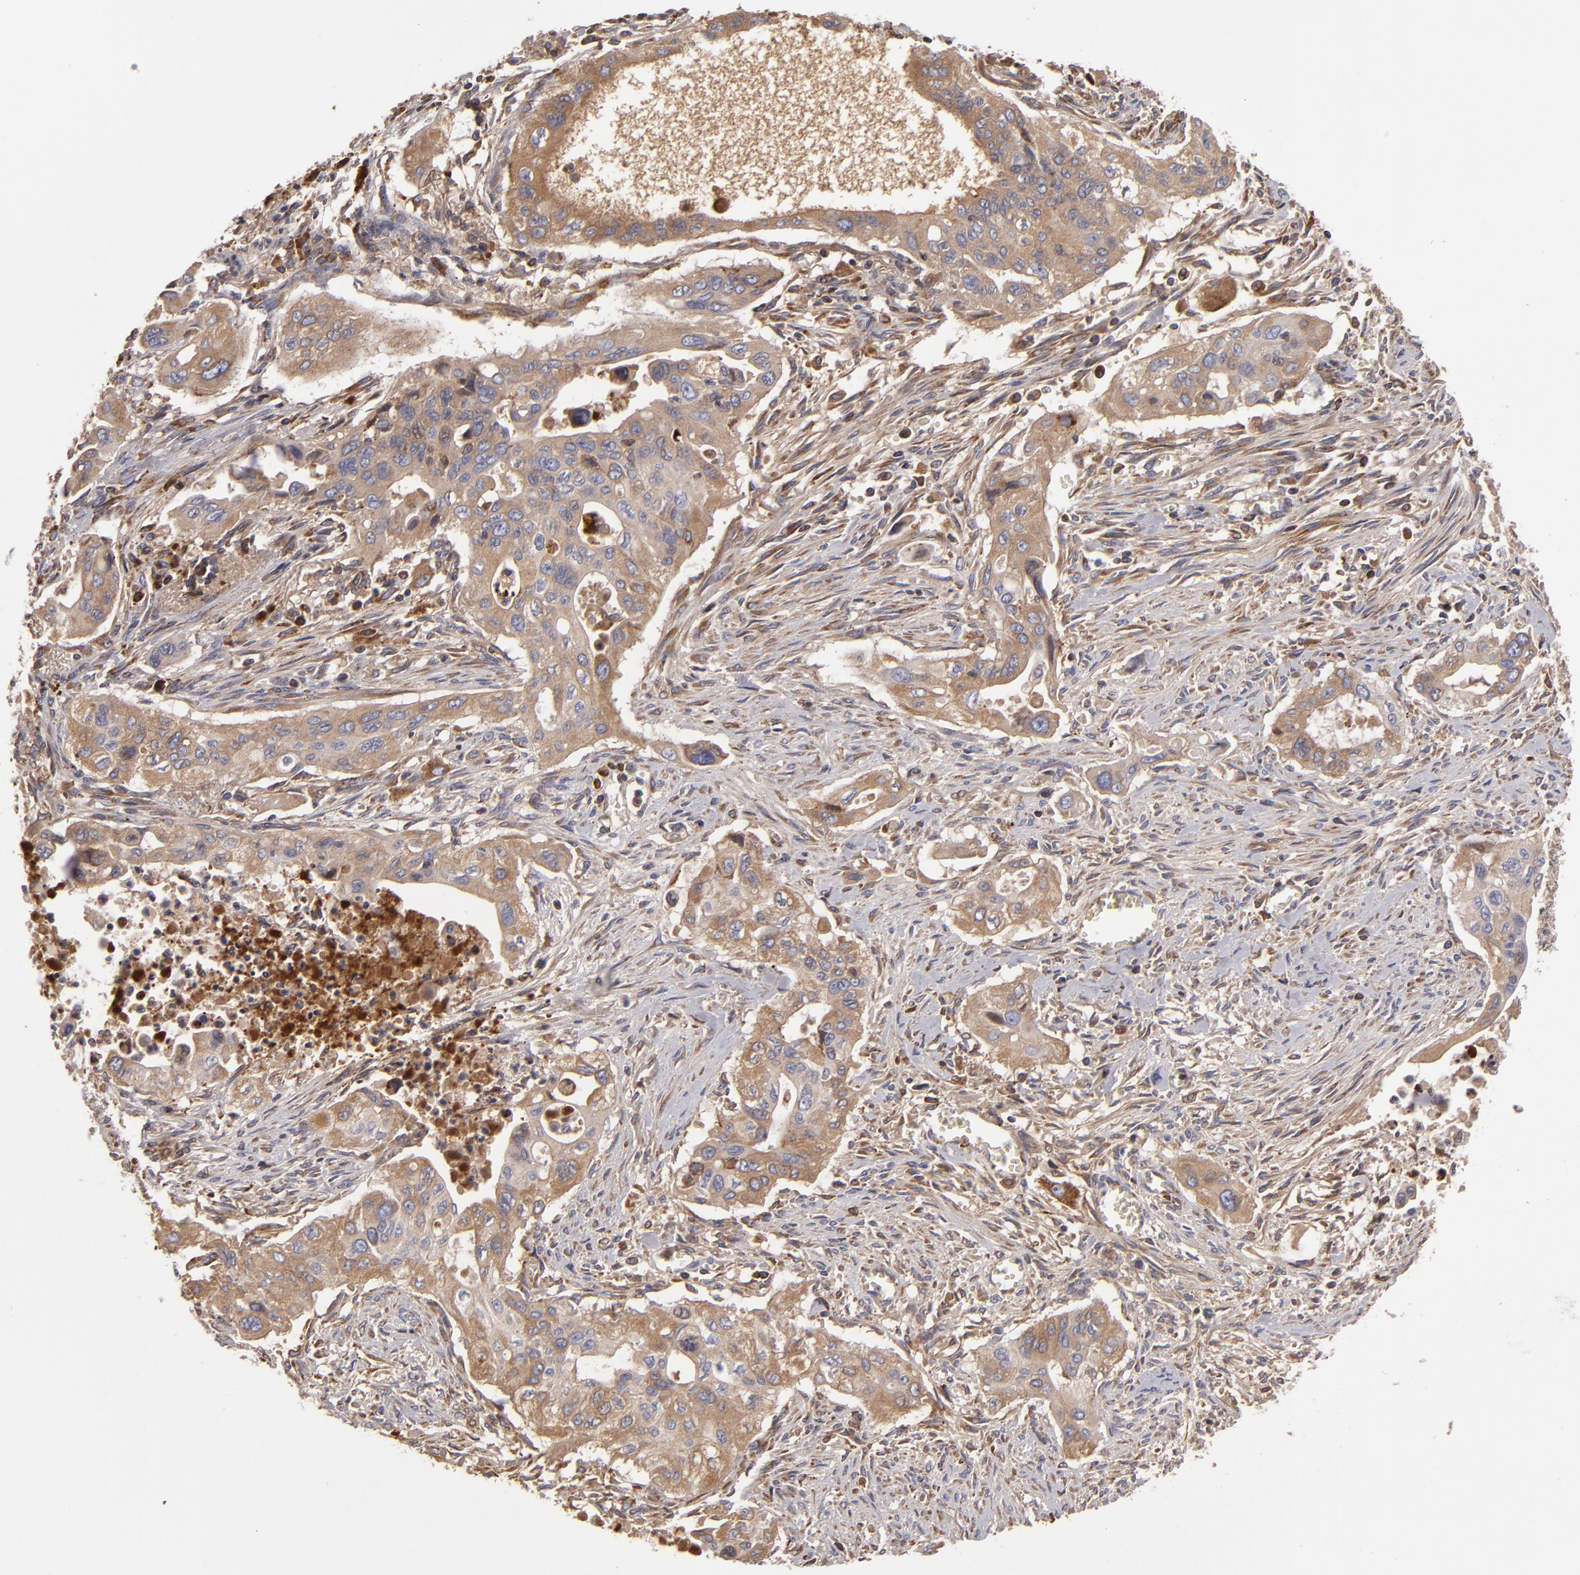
{"staining": {"intensity": "moderate", "quantity": ">75%", "location": "cytoplasmic/membranous"}, "tissue": "pancreatic cancer", "cell_type": "Tumor cells", "image_type": "cancer", "snomed": [{"axis": "morphology", "description": "Adenocarcinoma, NOS"}, {"axis": "topography", "description": "Pancreas"}], "caption": "Tumor cells show medium levels of moderate cytoplasmic/membranous staining in approximately >75% of cells in human pancreatic cancer (adenocarcinoma).", "gene": "CFB", "patient": {"sex": "male", "age": 77}}